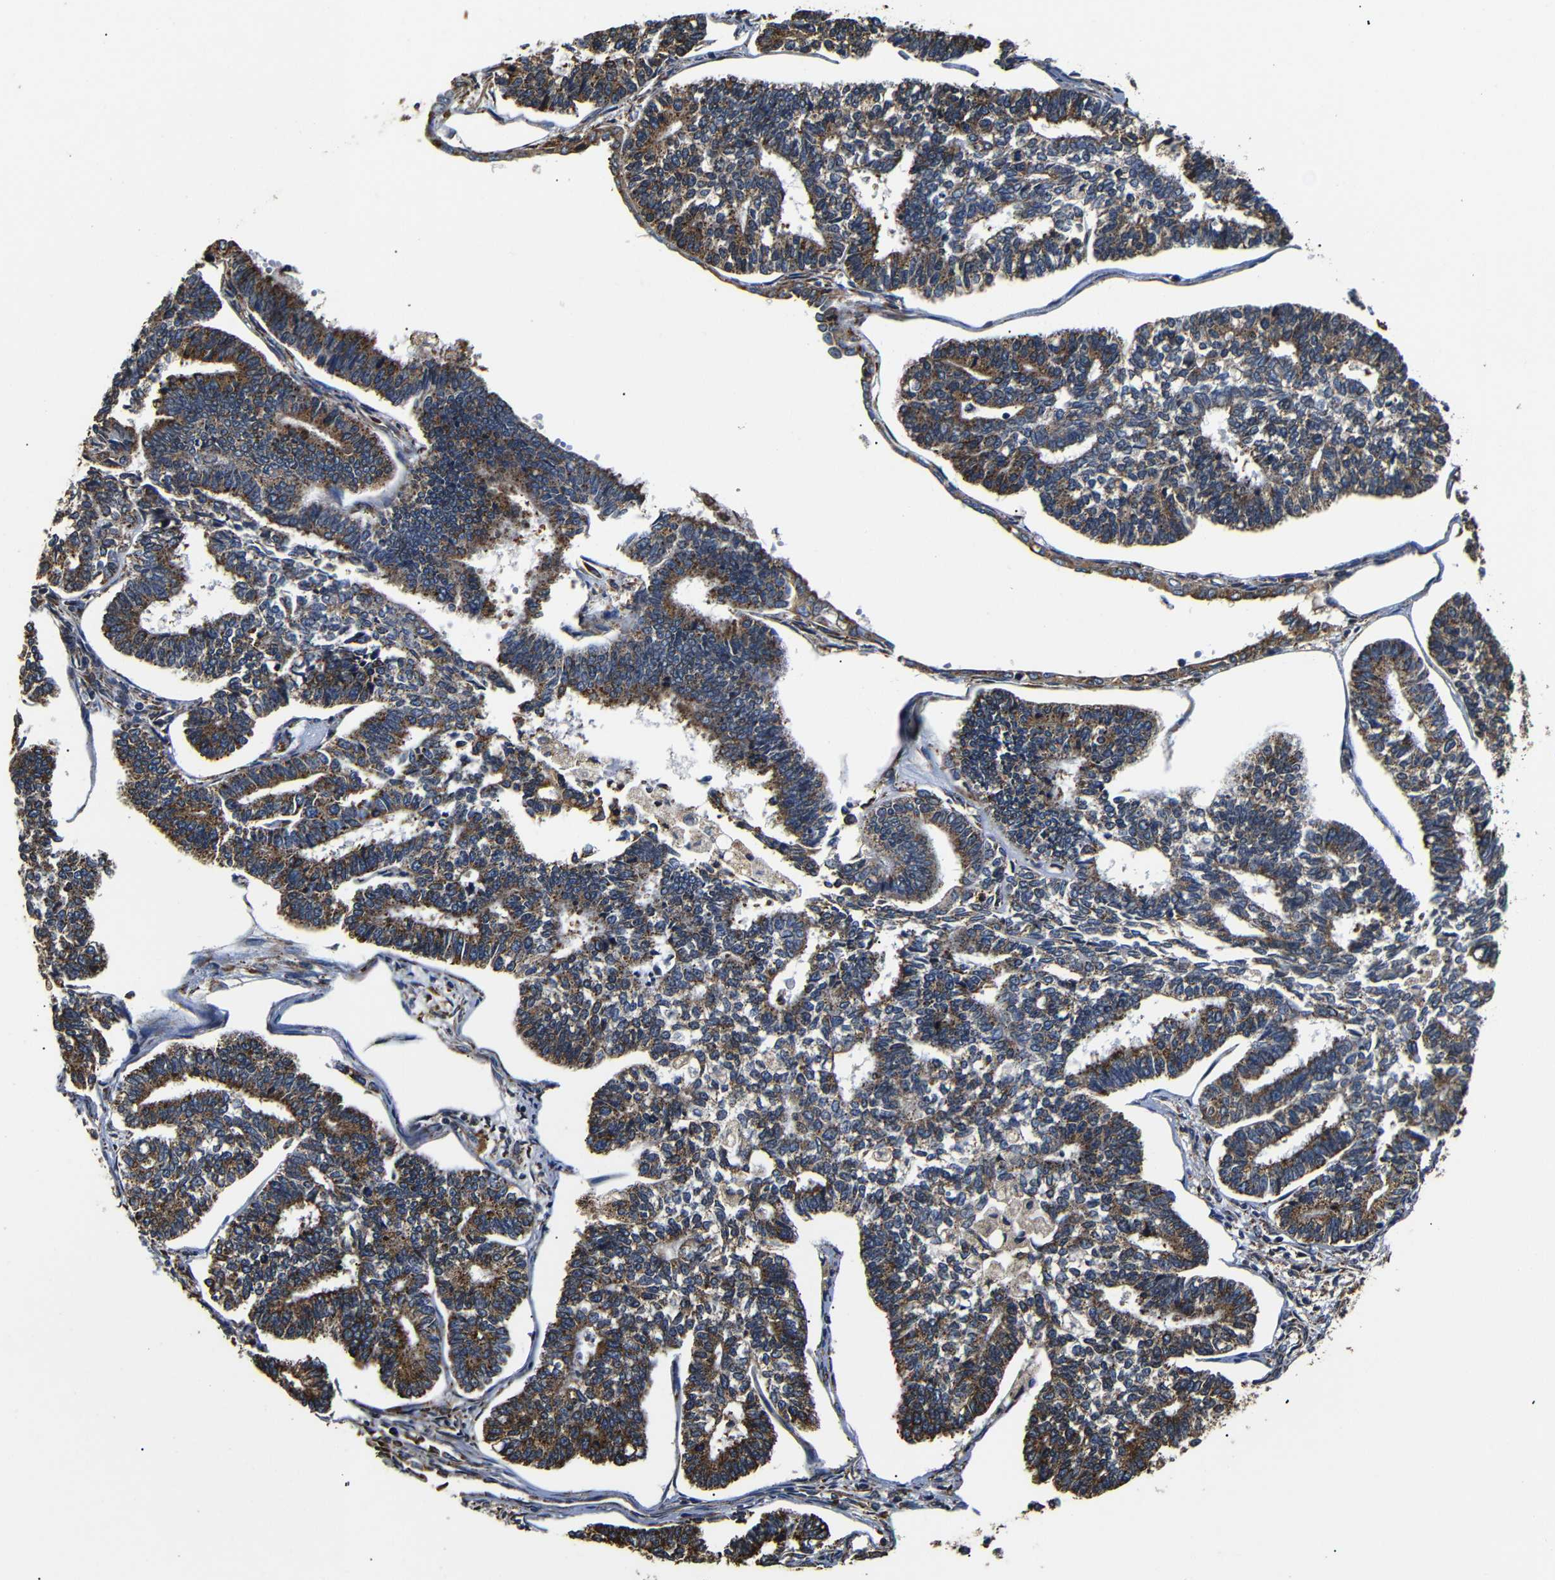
{"staining": {"intensity": "moderate", "quantity": ">75%", "location": "cytoplasmic/membranous"}, "tissue": "endometrial cancer", "cell_type": "Tumor cells", "image_type": "cancer", "snomed": [{"axis": "morphology", "description": "Adenocarcinoma, NOS"}, {"axis": "topography", "description": "Endometrium"}], "caption": "A brown stain labels moderate cytoplasmic/membranous expression of a protein in endometrial adenocarcinoma tumor cells.", "gene": "HHIP", "patient": {"sex": "female", "age": 70}}